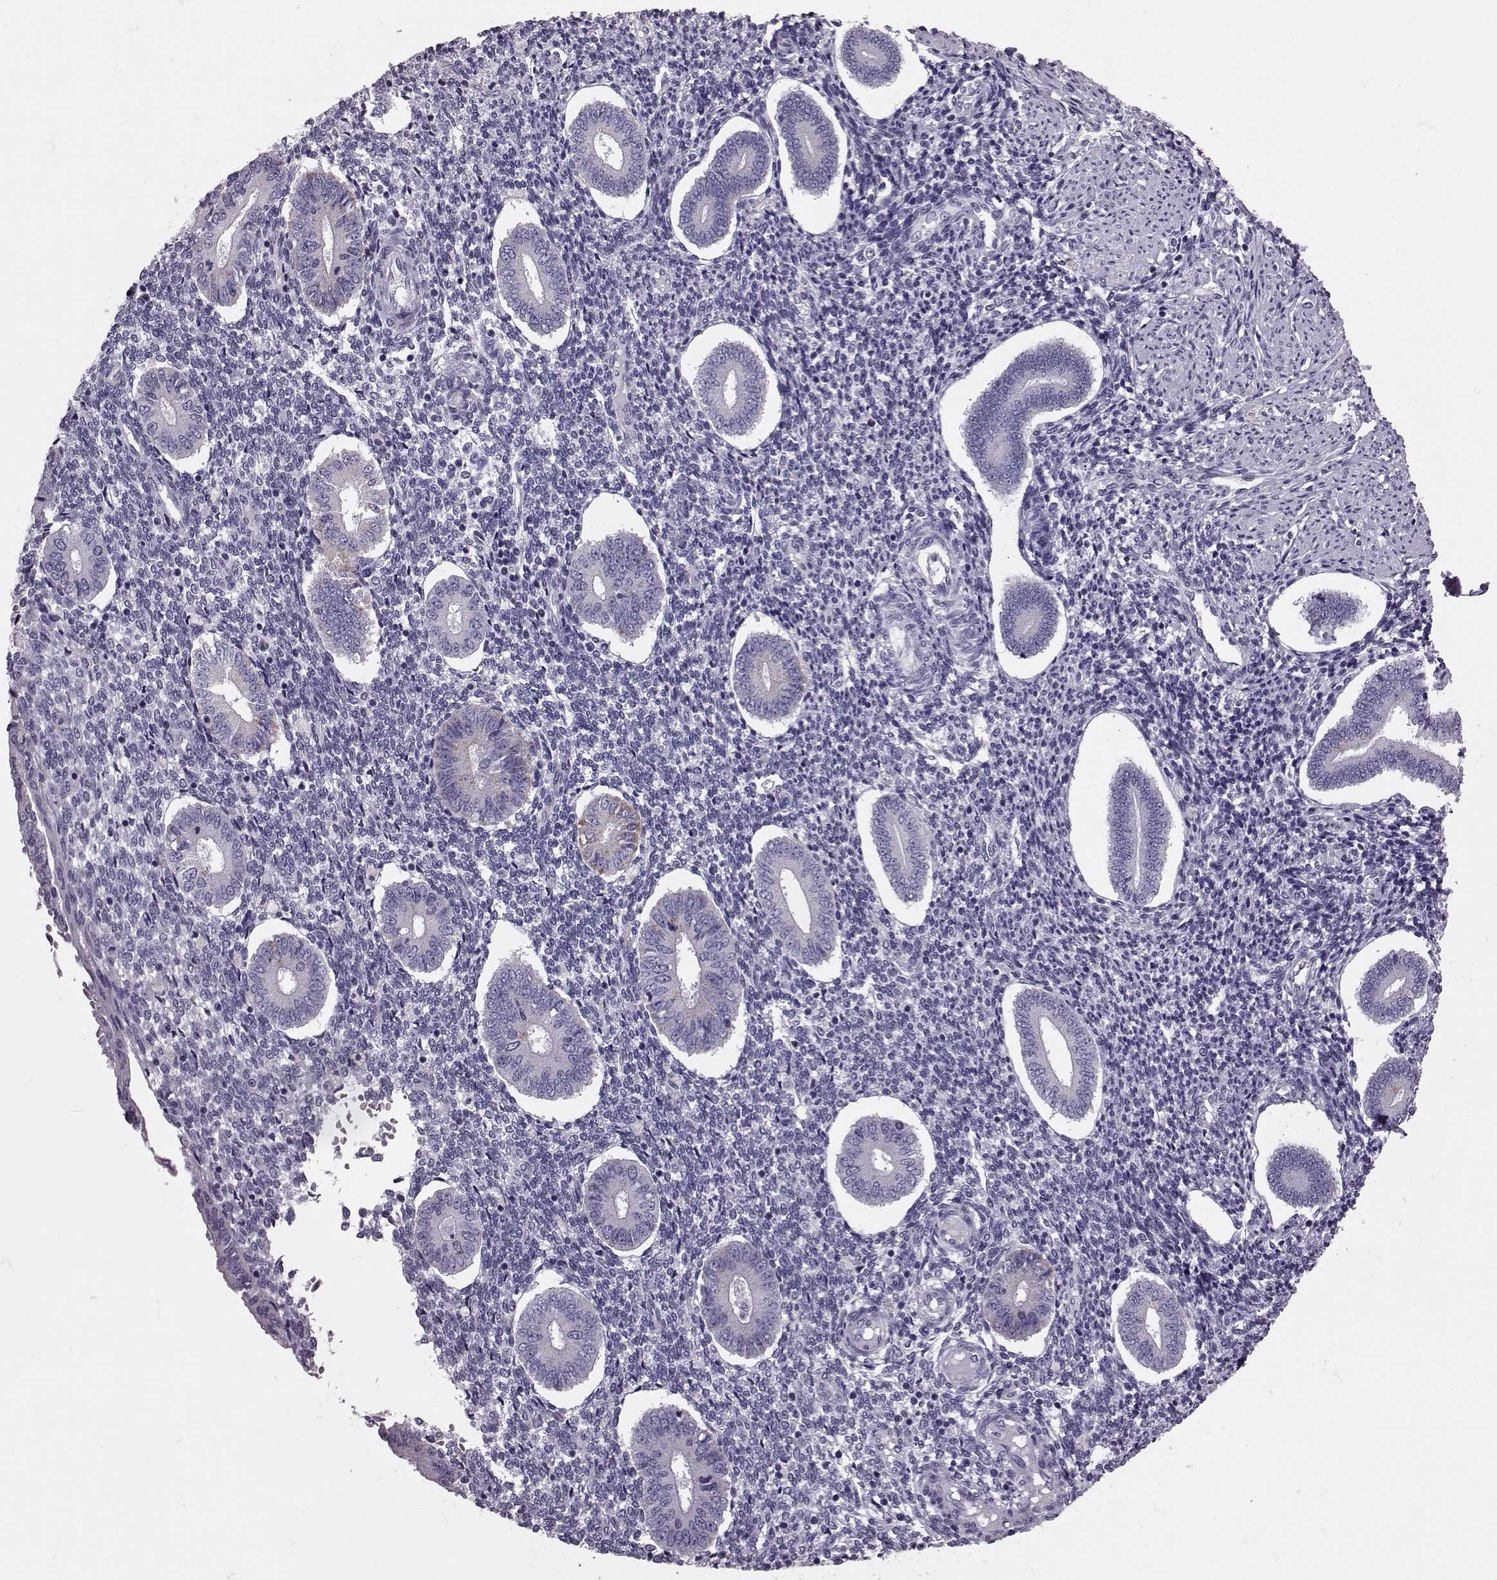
{"staining": {"intensity": "negative", "quantity": "none", "location": "none"}, "tissue": "endometrium", "cell_type": "Cells in endometrial stroma", "image_type": "normal", "snomed": [{"axis": "morphology", "description": "Normal tissue, NOS"}, {"axis": "topography", "description": "Endometrium"}], "caption": "DAB (3,3'-diaminobenzidine) immunohistochemical staining of benign human endometrium displays no significant expression in cells in endometrial stroma. Brightfield microscopy of immunohistochemistry stained with DAB (3,3'-diaminobenzidine) (brown) and hematoxylin (blue), captured at high magnification.", "gene": "RIMS2", "patient": {"sex": "female", "age": 40}}